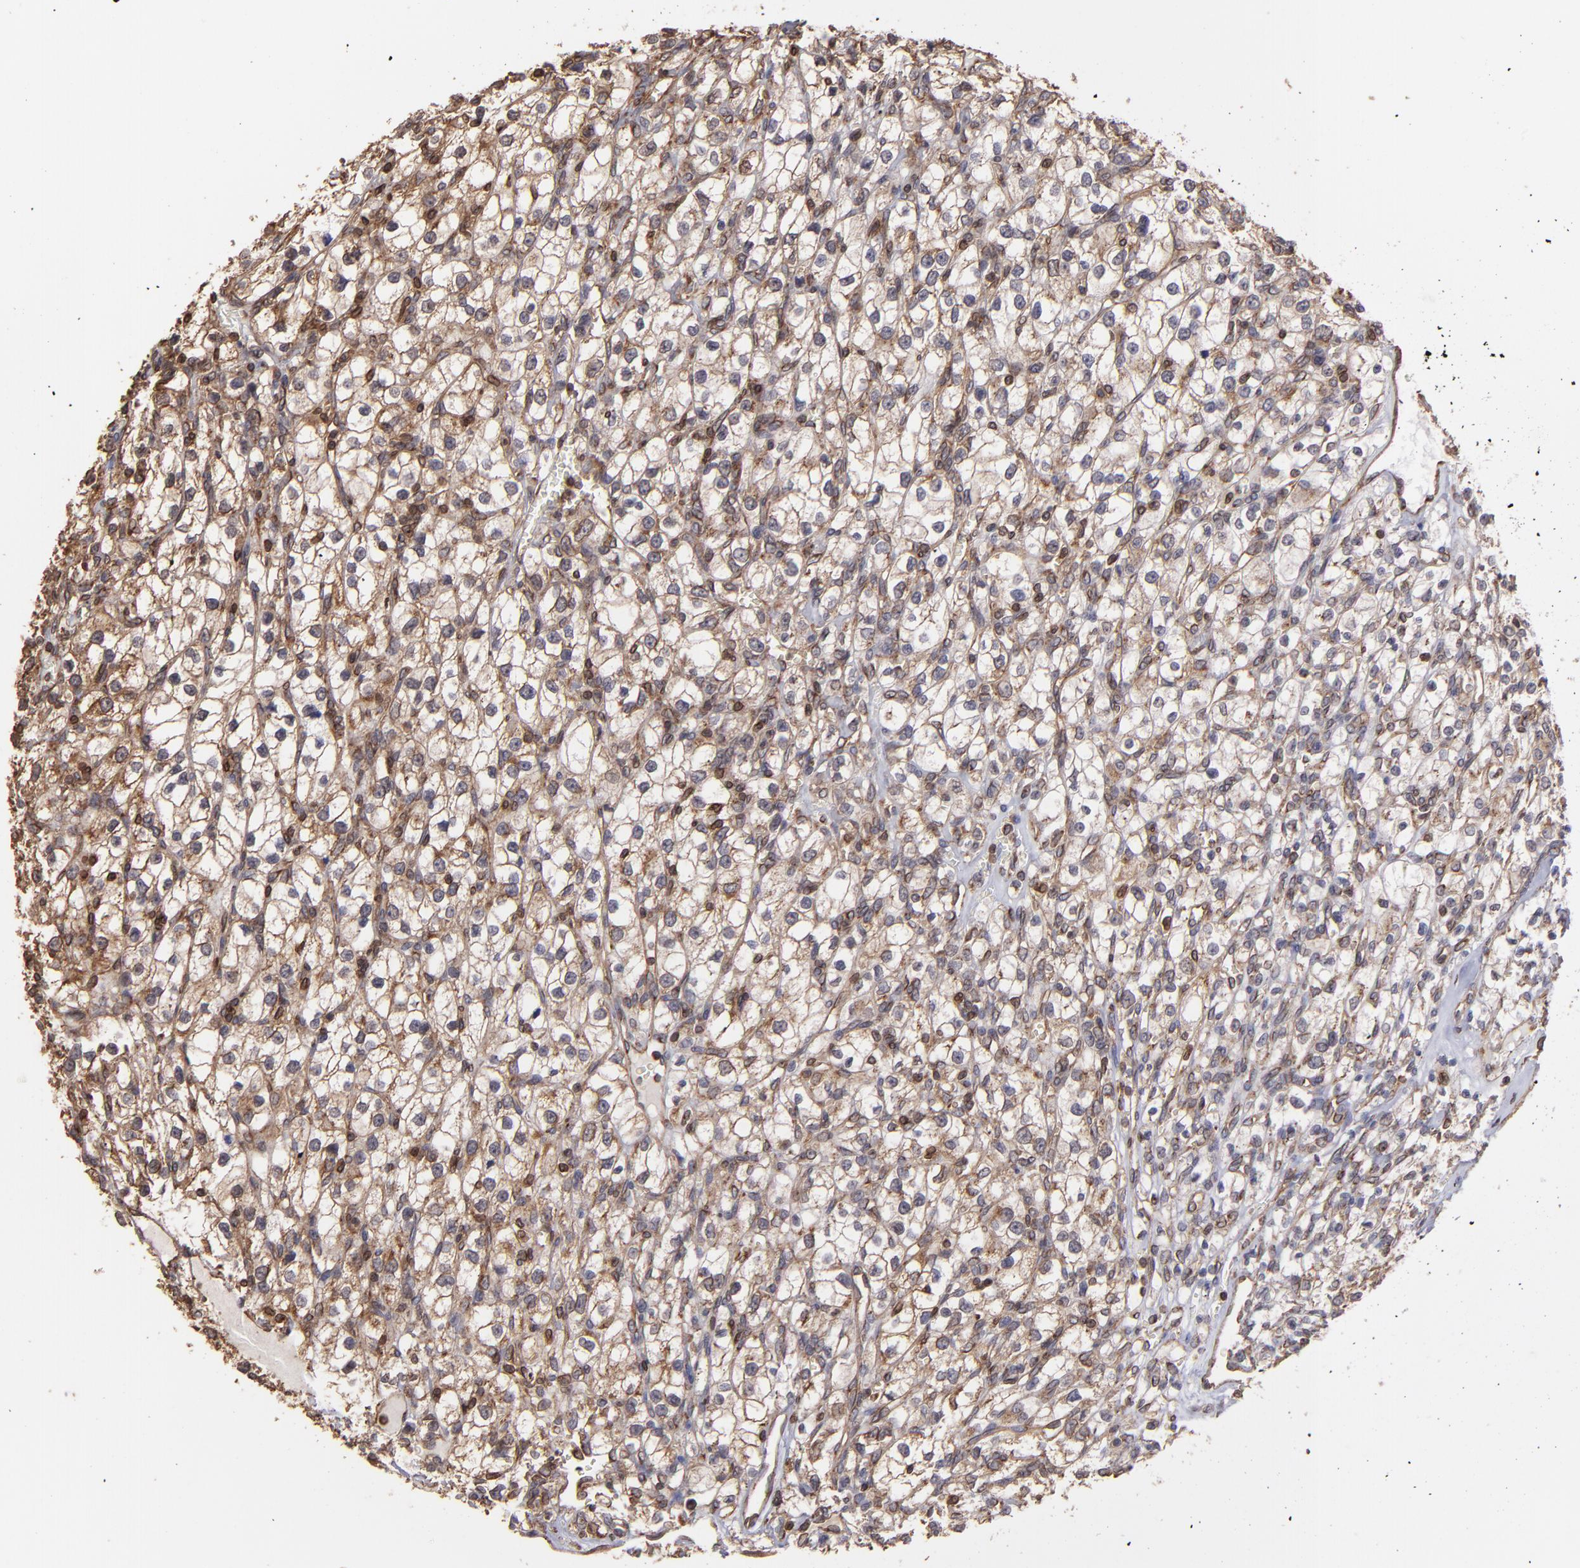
{"staining": {"intensity": "moderate", "quantity": "25%-75%", "location": "cytoplasmic/membranous"}, "tissue": "renal cancer", "cell_type": "Tumor cells", "image_type": "cancer", "snomed": [{"axis": "morphology", "description": "Adenocarcinoma, NOS"}, {"axis": "topography", "description": "Kidney"}], "caption": "Moderate cytoplasmic/membranous protein staining is appreciated in approximately 25%-75% of tumor cells in renal cancer (adenocarcinoma). The protein of interest is shown in brown color, while the nuclei are stained blue.", "gene": "TRIP11", "patient": {"sex": "female", "age": 62}}